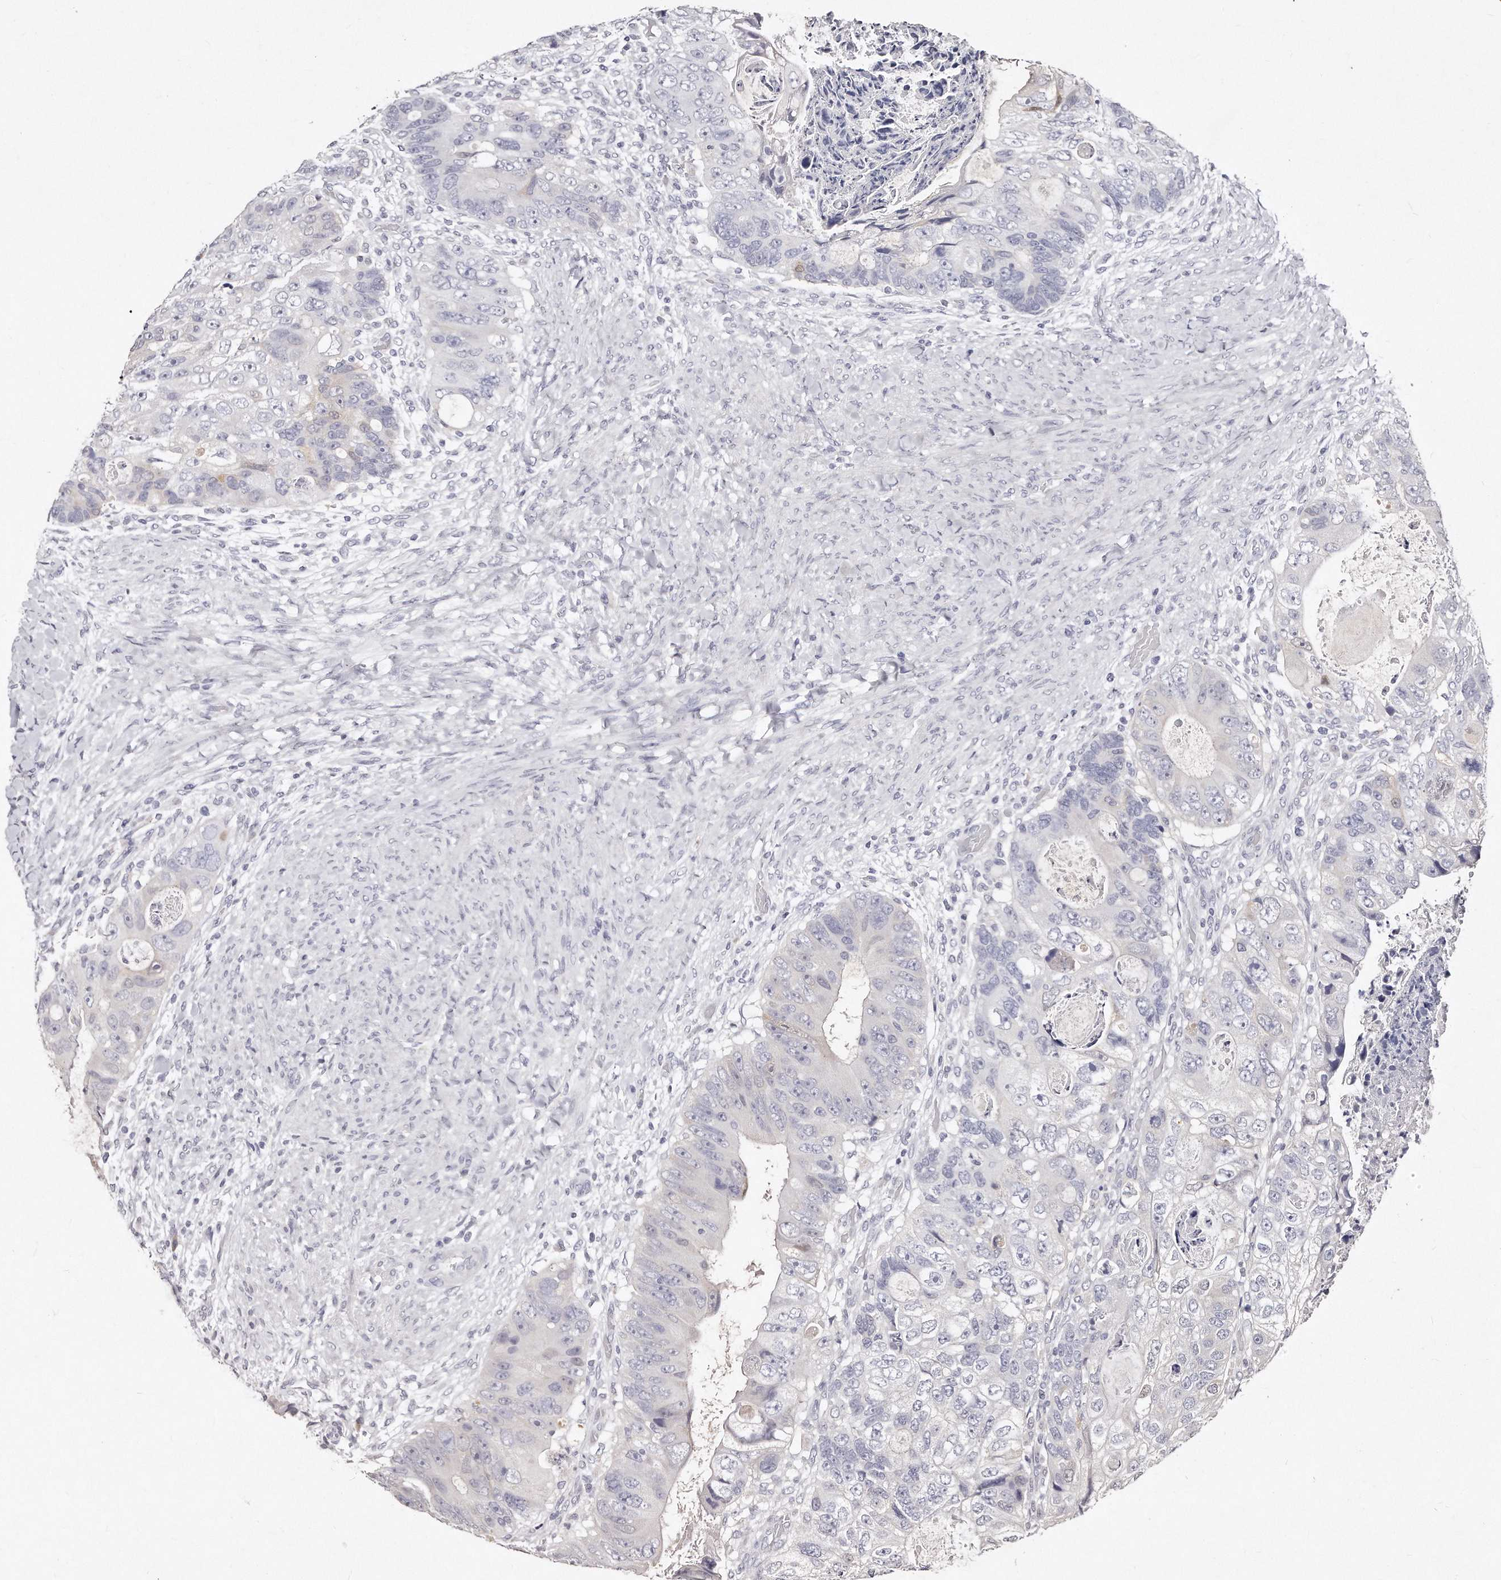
{"staining": {"intensity": "negative", "quantity": "none", "location": "none"}, "tissue": "colorectal cancer", "cell_type": "Tumor cells", "image_type": "cancer", "snomed": [{"axis": "morphology", "description": "Adenocarcinoma, NOS"}, {"axis": "topography", "description": "Rectum"}], "caption": "Immunohistochemistry photomicrograph of human adenocarcinoma (colorectal) stained for a protein (brown), which shows no staining in tumor cells.", "gene": "GDA", "patient": {"sex": "male", "age": 59}}